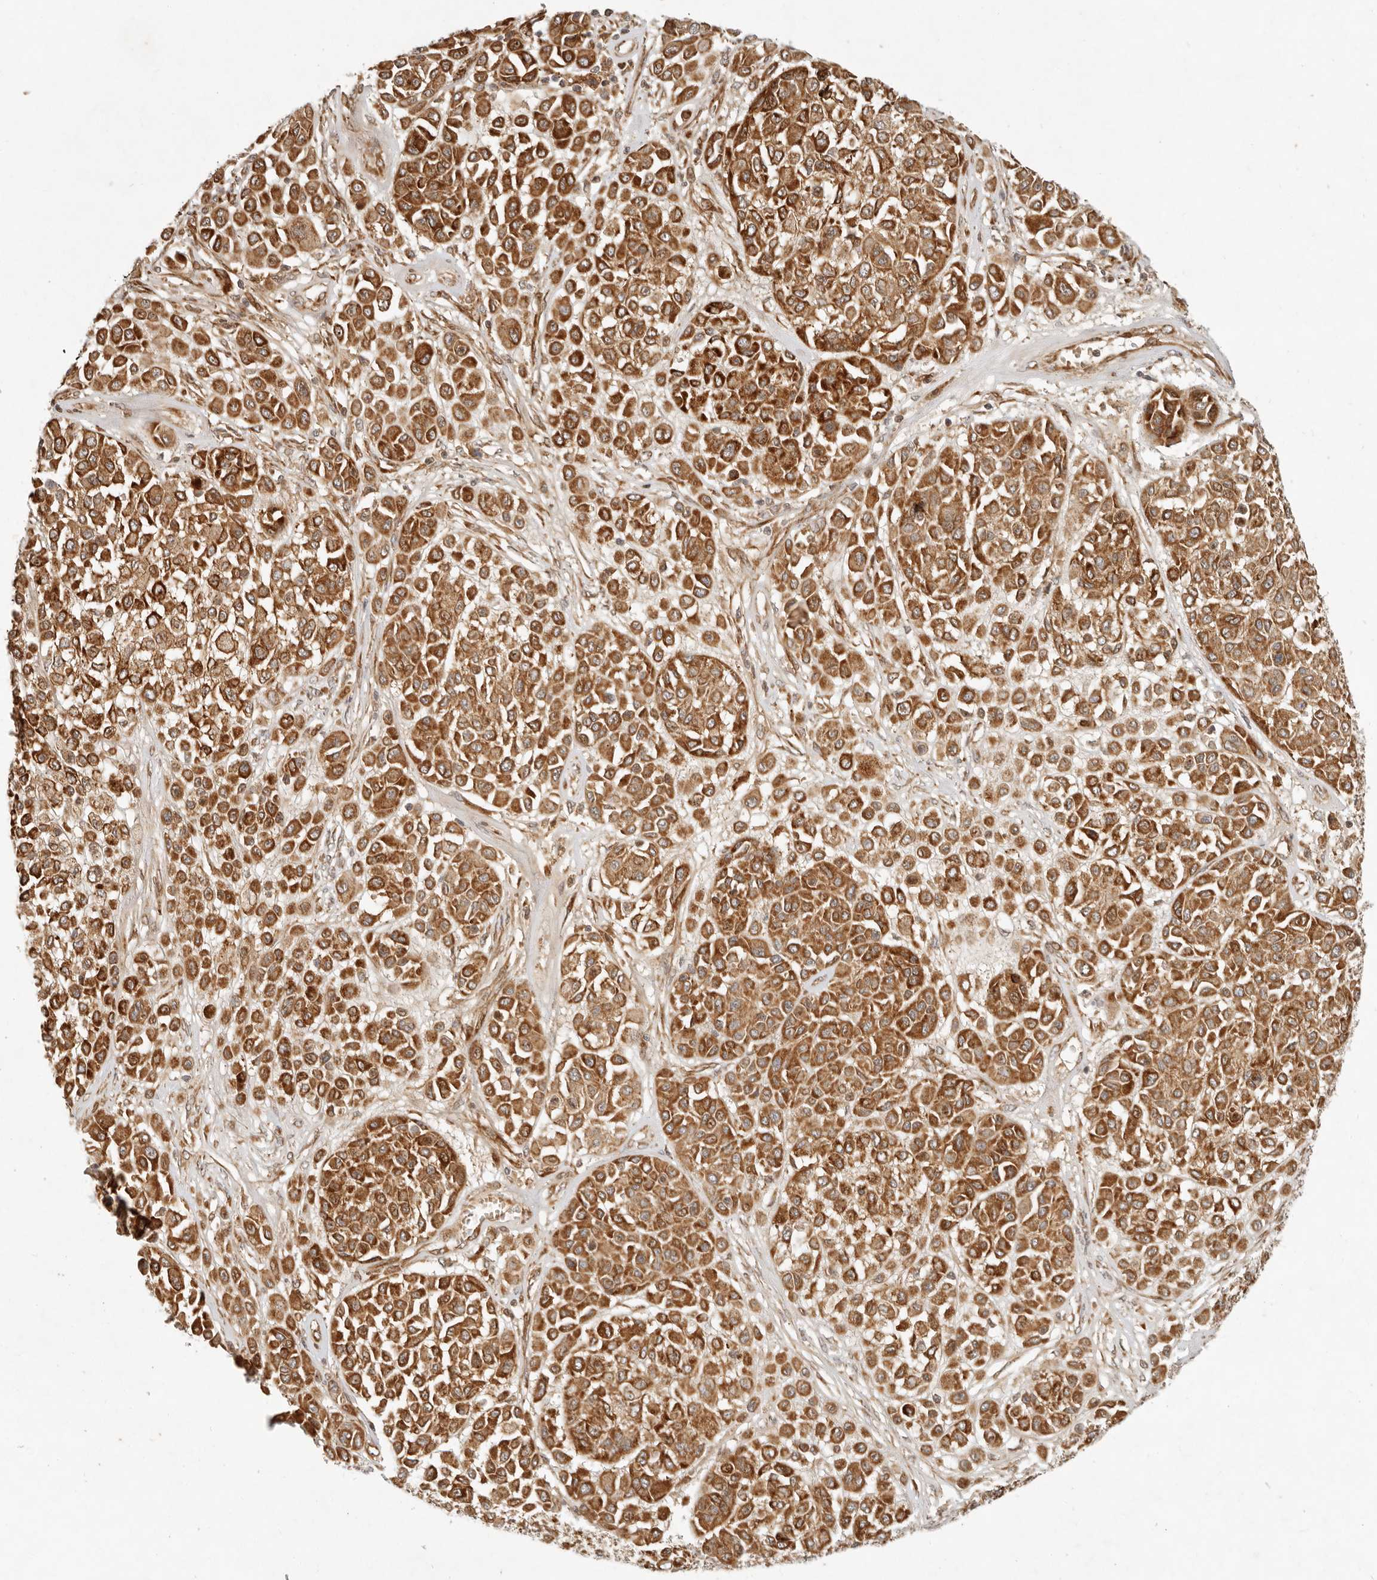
{"staining": {"intensity": "strong", "quantity": ">75%", "location": "cytoplasmic/membranous"}, "tissue": "melanoma", "cell_type": "Tumor cells", "image_type": "cancer", "snomed": [{"axis": "morphology", "description": "Malignant melanoma, Metastatic site"}, {"axis": "topography", "description": "Soft tissue"}], "caption": "Human malignant melanoma (metastatic site) stained with a brown dye shows strong cytoplasmic/membranous positive staining in about >75% of tumor cells.", "gene": "KLHL38", "patient": {"sex": "male", "age": 41}}